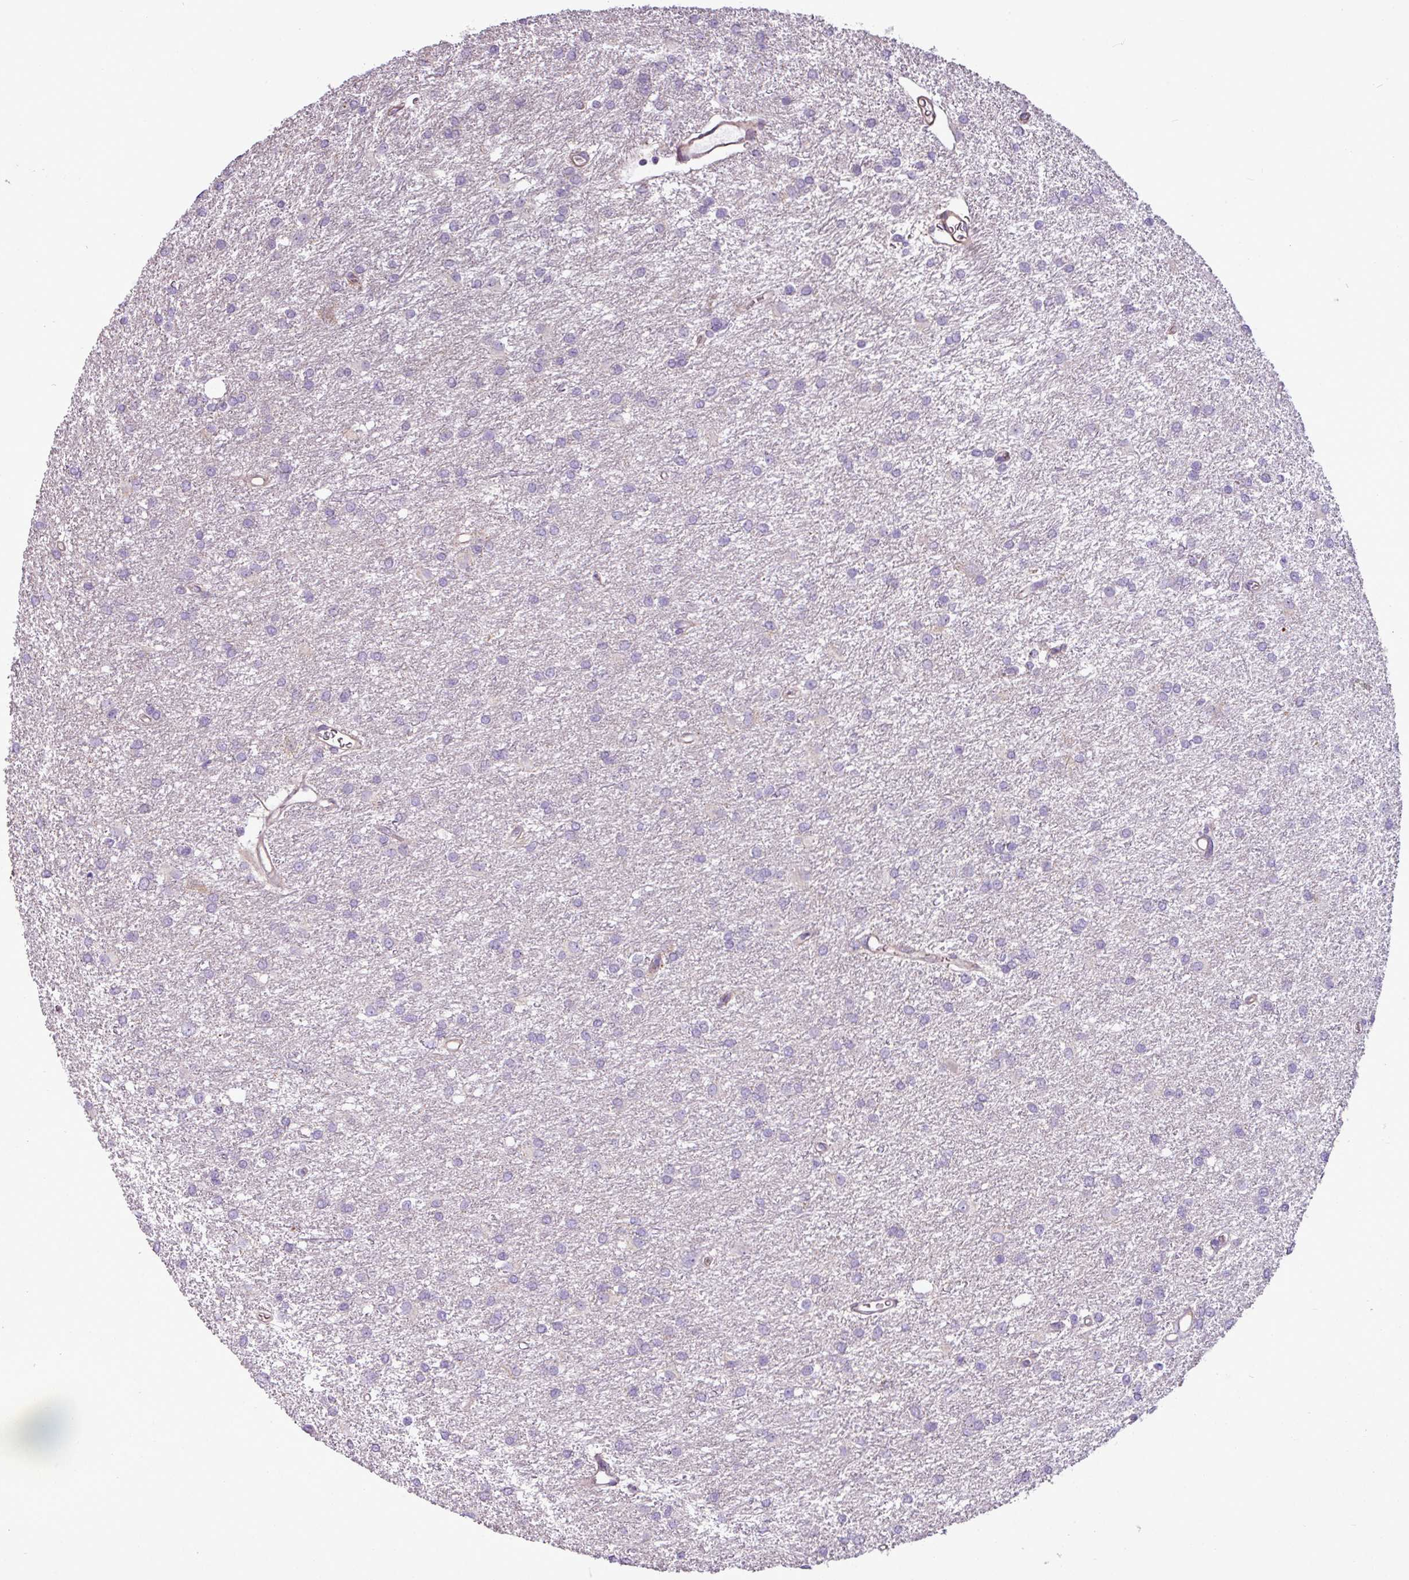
{"staining": {"intensity": "negative", "quantity": "none", "location": "none"}, "tissue": "glioma", "cell_type": "Tumor cells", "image_type": "cancer", "snomed": [{"axis": "morphology", "description": "Glioma, malignant, High grade"}, {"axis": "topography", "description": "Brain"}], "caption": "High magnification brightfield microscopy of malignant high-grade glioma stained with DAB (3,3'-diaminobenzidine) (brown) and counterstained with hematoxylin (blue): tumor cells show no significant positivity. The staining was performed using DAB to visualize the protein expression in brown, while the nuclei were stained in blue with hematoxylin (Magnification: 20x).", "gene": "BTN2A2", "patient": {"sex": "female", "age": 50}}